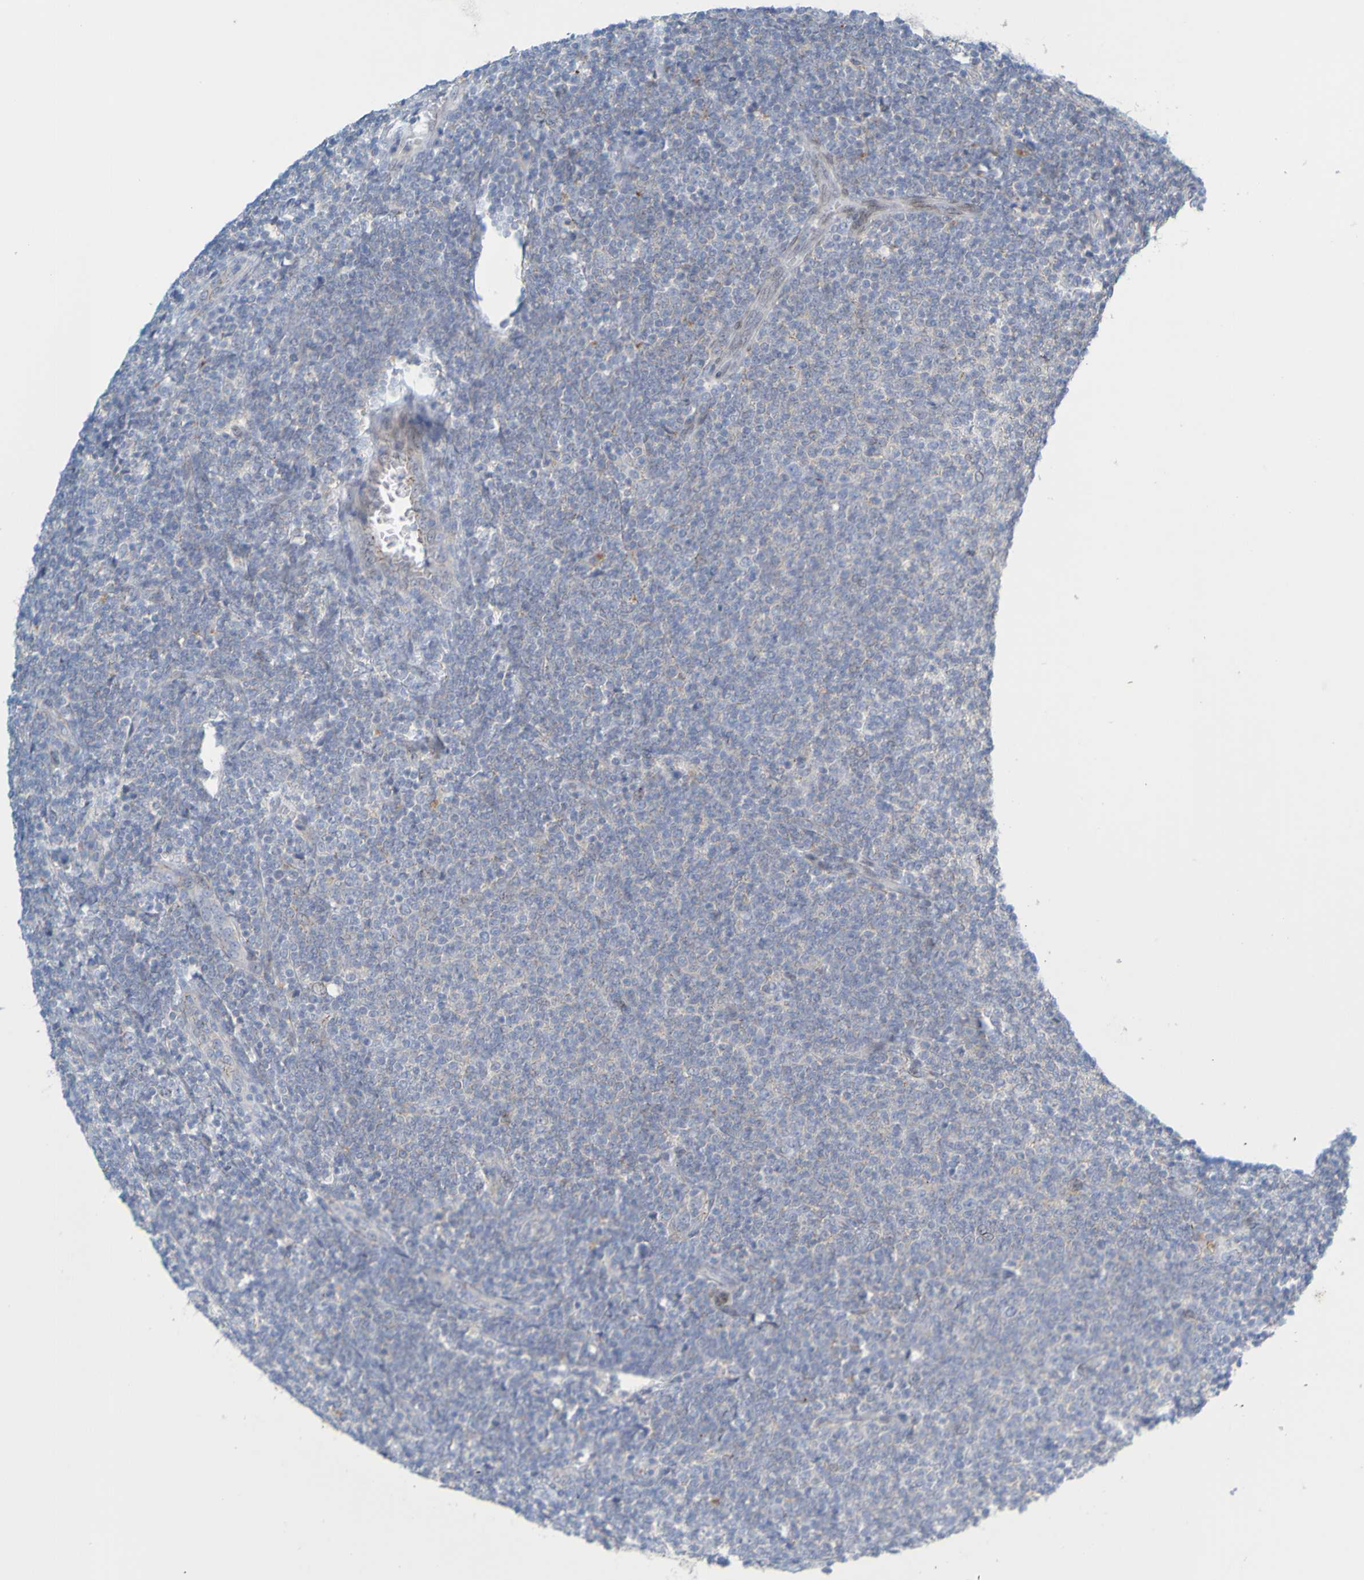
{"staining": {"intensity": "negative", "quantity": "none", "location": "none"}, "tissue": "lymphoma", "cell_type": "Tumor cells", "image_type": "cancer", "snomed": [{"axis": "morphology", "description": "Malignant lymphoma, non-Hodgkin's type, Low grade"}, {"axis": "topography", "description": "Lymph node"}], "caption": "Immunohistochemistry histopathology image of neoplastic tissue: lymphoma stained with DAB (3,3'-diaminobenzidine) displays no significant protein expression in tumor cells. (DAB (3,3'-diaminobenzidine) immunohistochemistry, high magnification).", "gene": "MAG", "patient": {"sex": "male", "age": 66}}